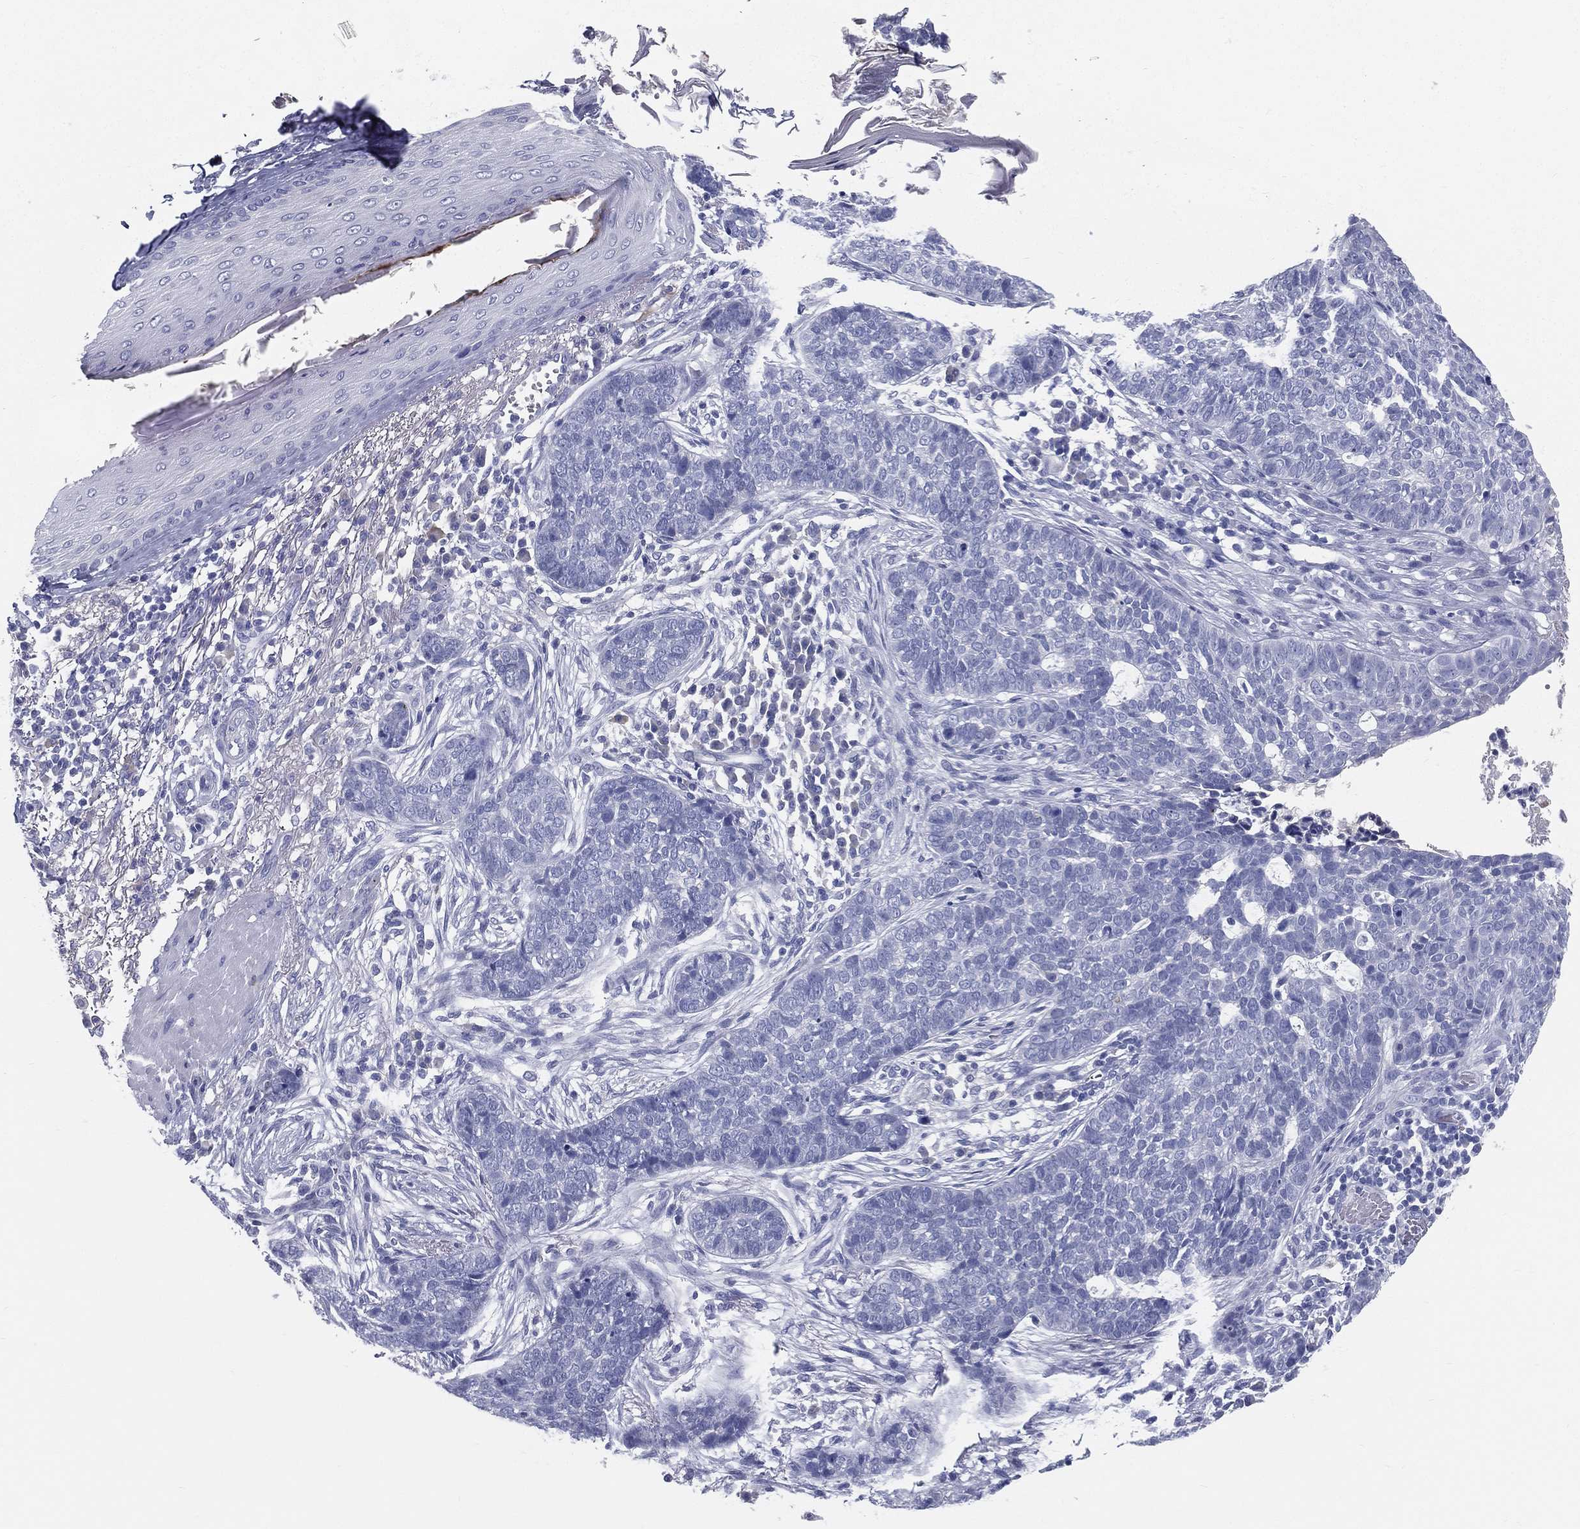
{"staining": {"intensity": "negative", "quantity": "none", "location": "none"}, "tissue": "skin cancer", "cell_type": "Tumor cells", "image_type": "cancer", "snomed": [{"axis": "morphology", "description": "Squamous cell carcinoma, NOS"}, {"axis": "topography", "description": "Skin"}], "caption": "Immunohistochemical staining of skin cancer (squamous cell carcinoma) shows no significant staining in tumor cells.", "gene": "STS", "patient": {"sex": "male", "age": 88}}